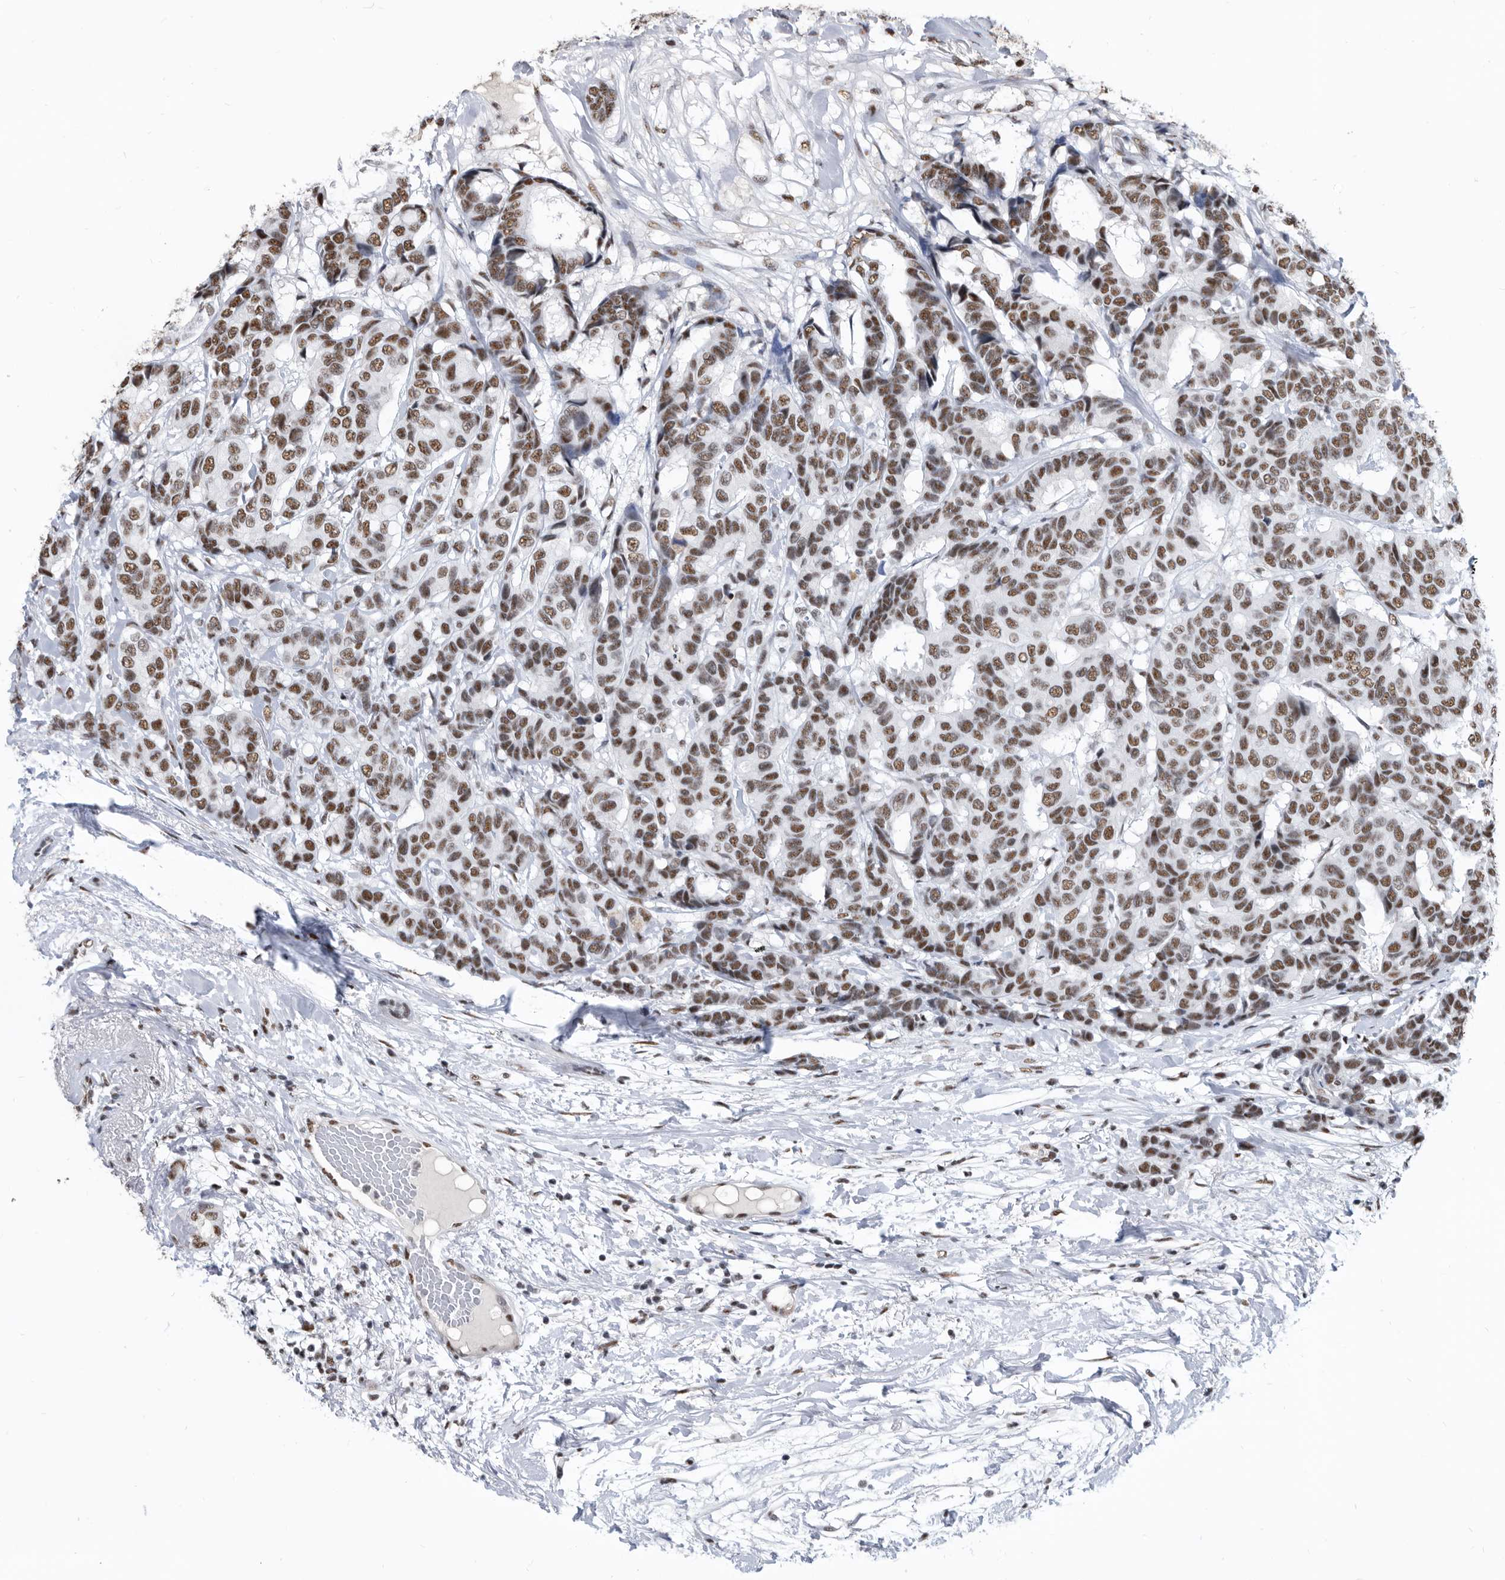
{"staining": {"intensity": "moderate", "quantity": ">75%", "location": "nuclear"}, "tissue": "breast cancer", "cell_type": "Tumor cells", "image_type": "cancer", "snomed": [{"axis": "morphology", "description": "Duct carcinoma"}, {"axis": "topography", "description": "Breast"}], "caption": "Protein analysis of infiltrating ductal carcinoma (breast) tissue reveals moderate nuclear expression in approximately >75% of tumor cells. The staining was performed using DAB, with brown indicating positive protein expression. Nuclei are stained blue with hematoxylin.", "gene": "SF3A1", "patient": {"sex": "female", "age": 87}}